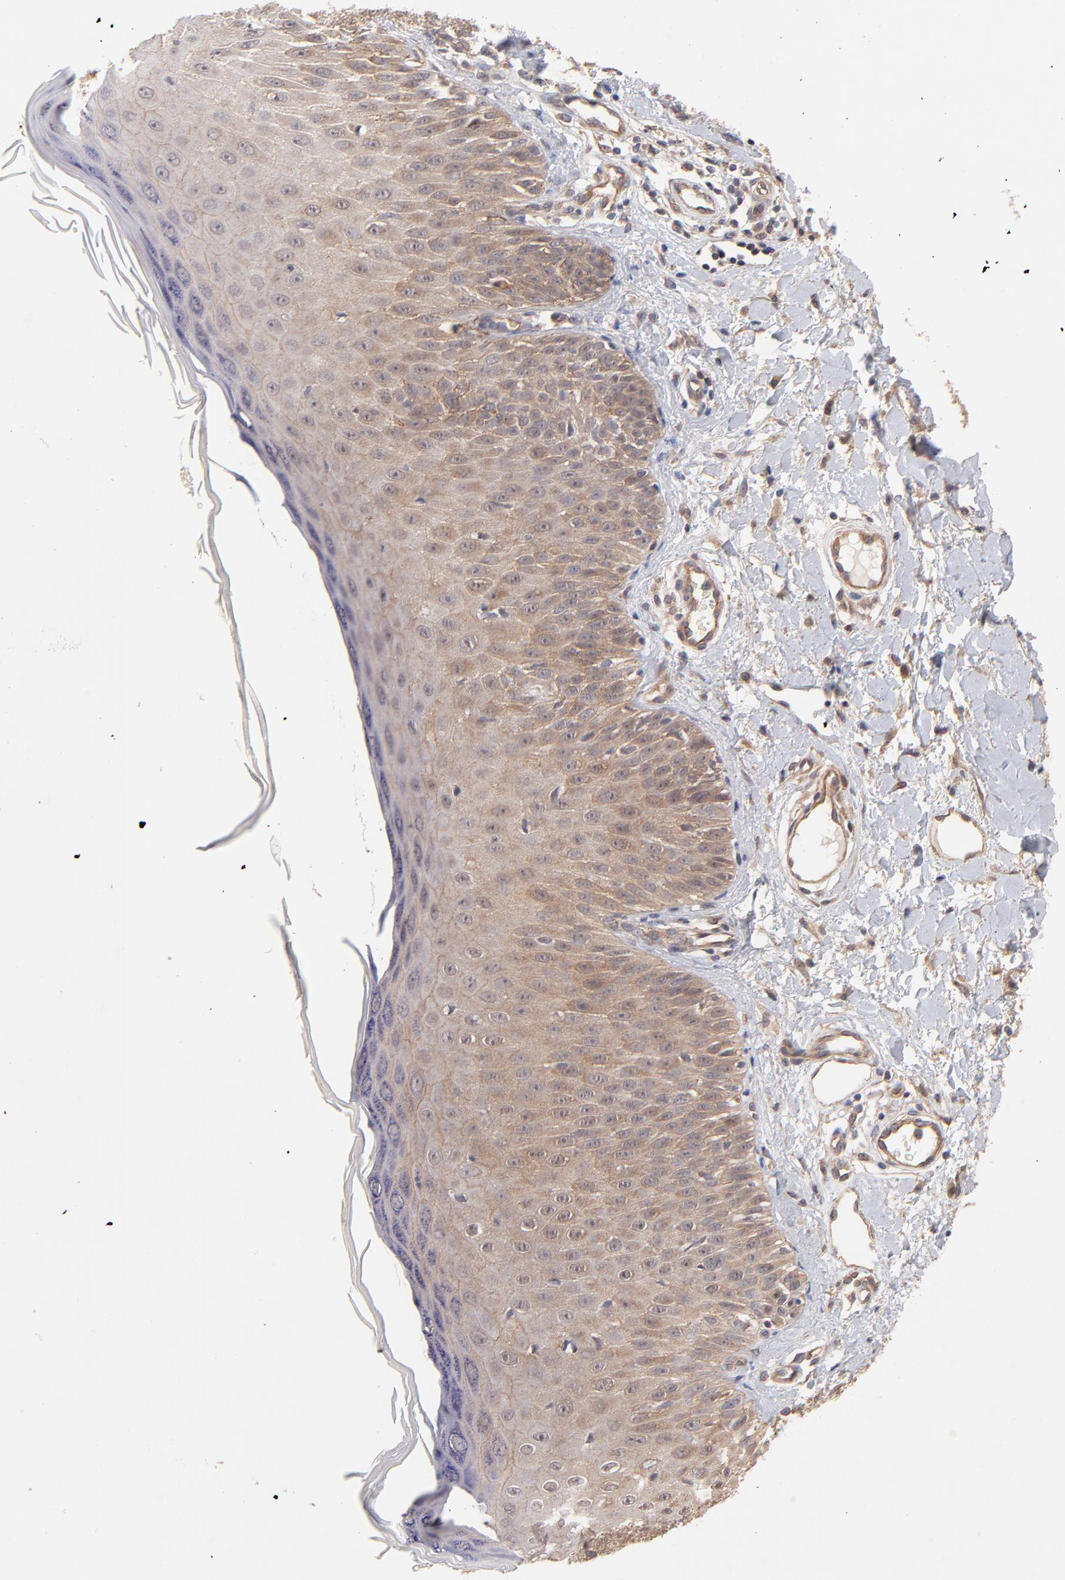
{"staining": {"intensity": "moderate", "quantity": ">75%", "location": "cytoplasmic/membranous"}, "tissue": "skin cancer", "cell_type": "Tumor cells", "image_type": "cancer", "snomed": [{"axis": "morphology", "description": "Squamous cell carcinoma, NOS"}, {"axis": "topography", "description": "Skin"}], "caption": "High-power microscopy captured an IHC photomicrograph of skin cancer, revealing moderate cytoplasmic/membranous positivity in approximately >75% of tumor cells.", "gene": "STAP2", "patient": {"sex": "male", "age": 24}}